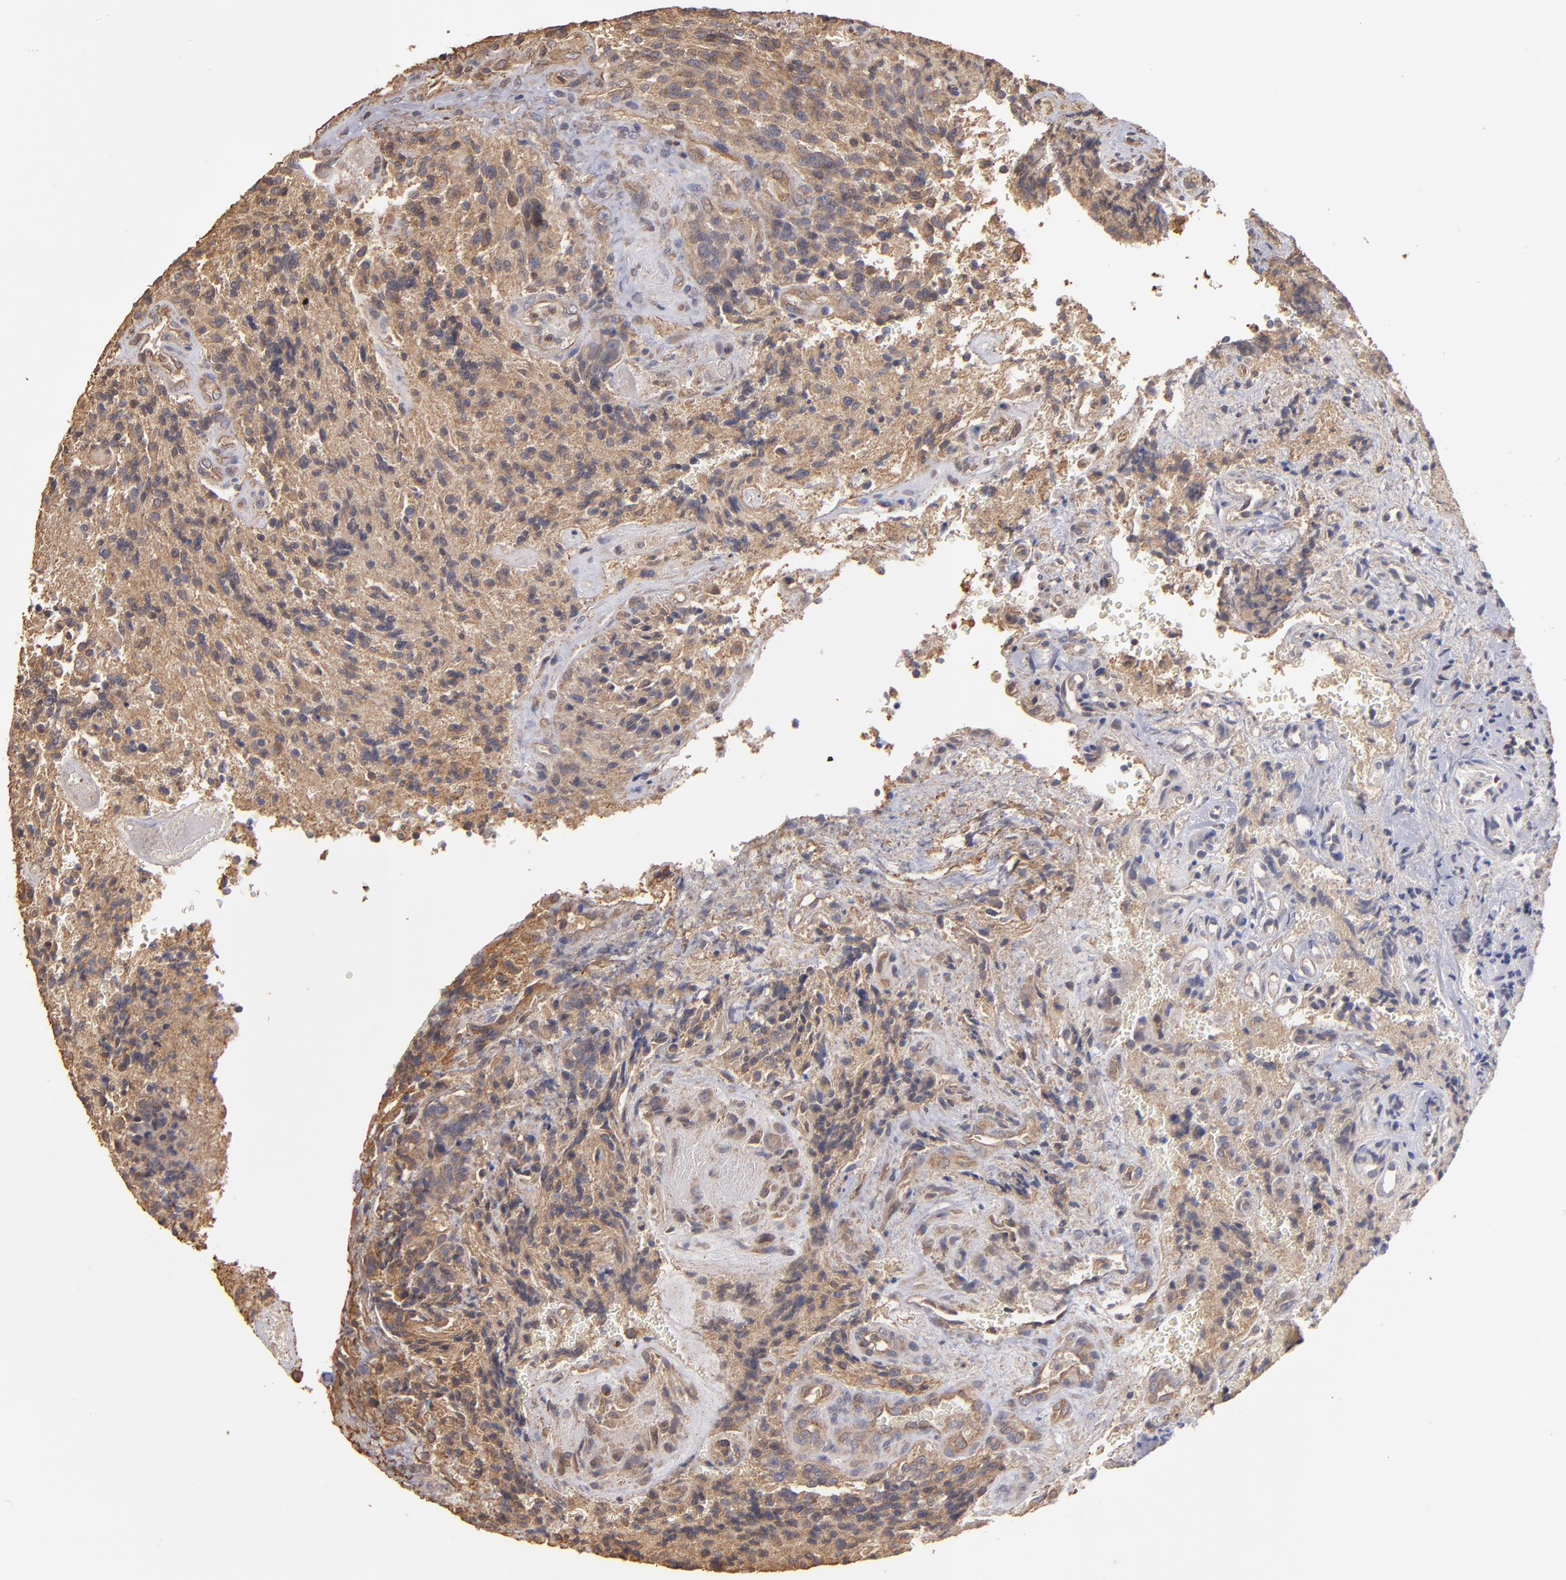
{"staining": {"intensity": "moderate", "quantity": ">75%", "location": "cytoplasmic/membranous"}, "tissue": "glioma", "cell_type": "Tumor cells", "image_type": "cancer", "snomed": [{"axis": "morphology", "description": "Normal tissue, NOS"}, {"axis": "morphology", "description": "Glioma, malignant, High grade"}, {"axis": "topography", "description": "Cerebral cortex"}], "caption": "Glioma stained with a brown dye shows moderate cytoplasmic/membranous positive positivity in approximately >75% of tumor cells.", "gene": "DMD", "patient": {"sex": "male", "age": 56}}